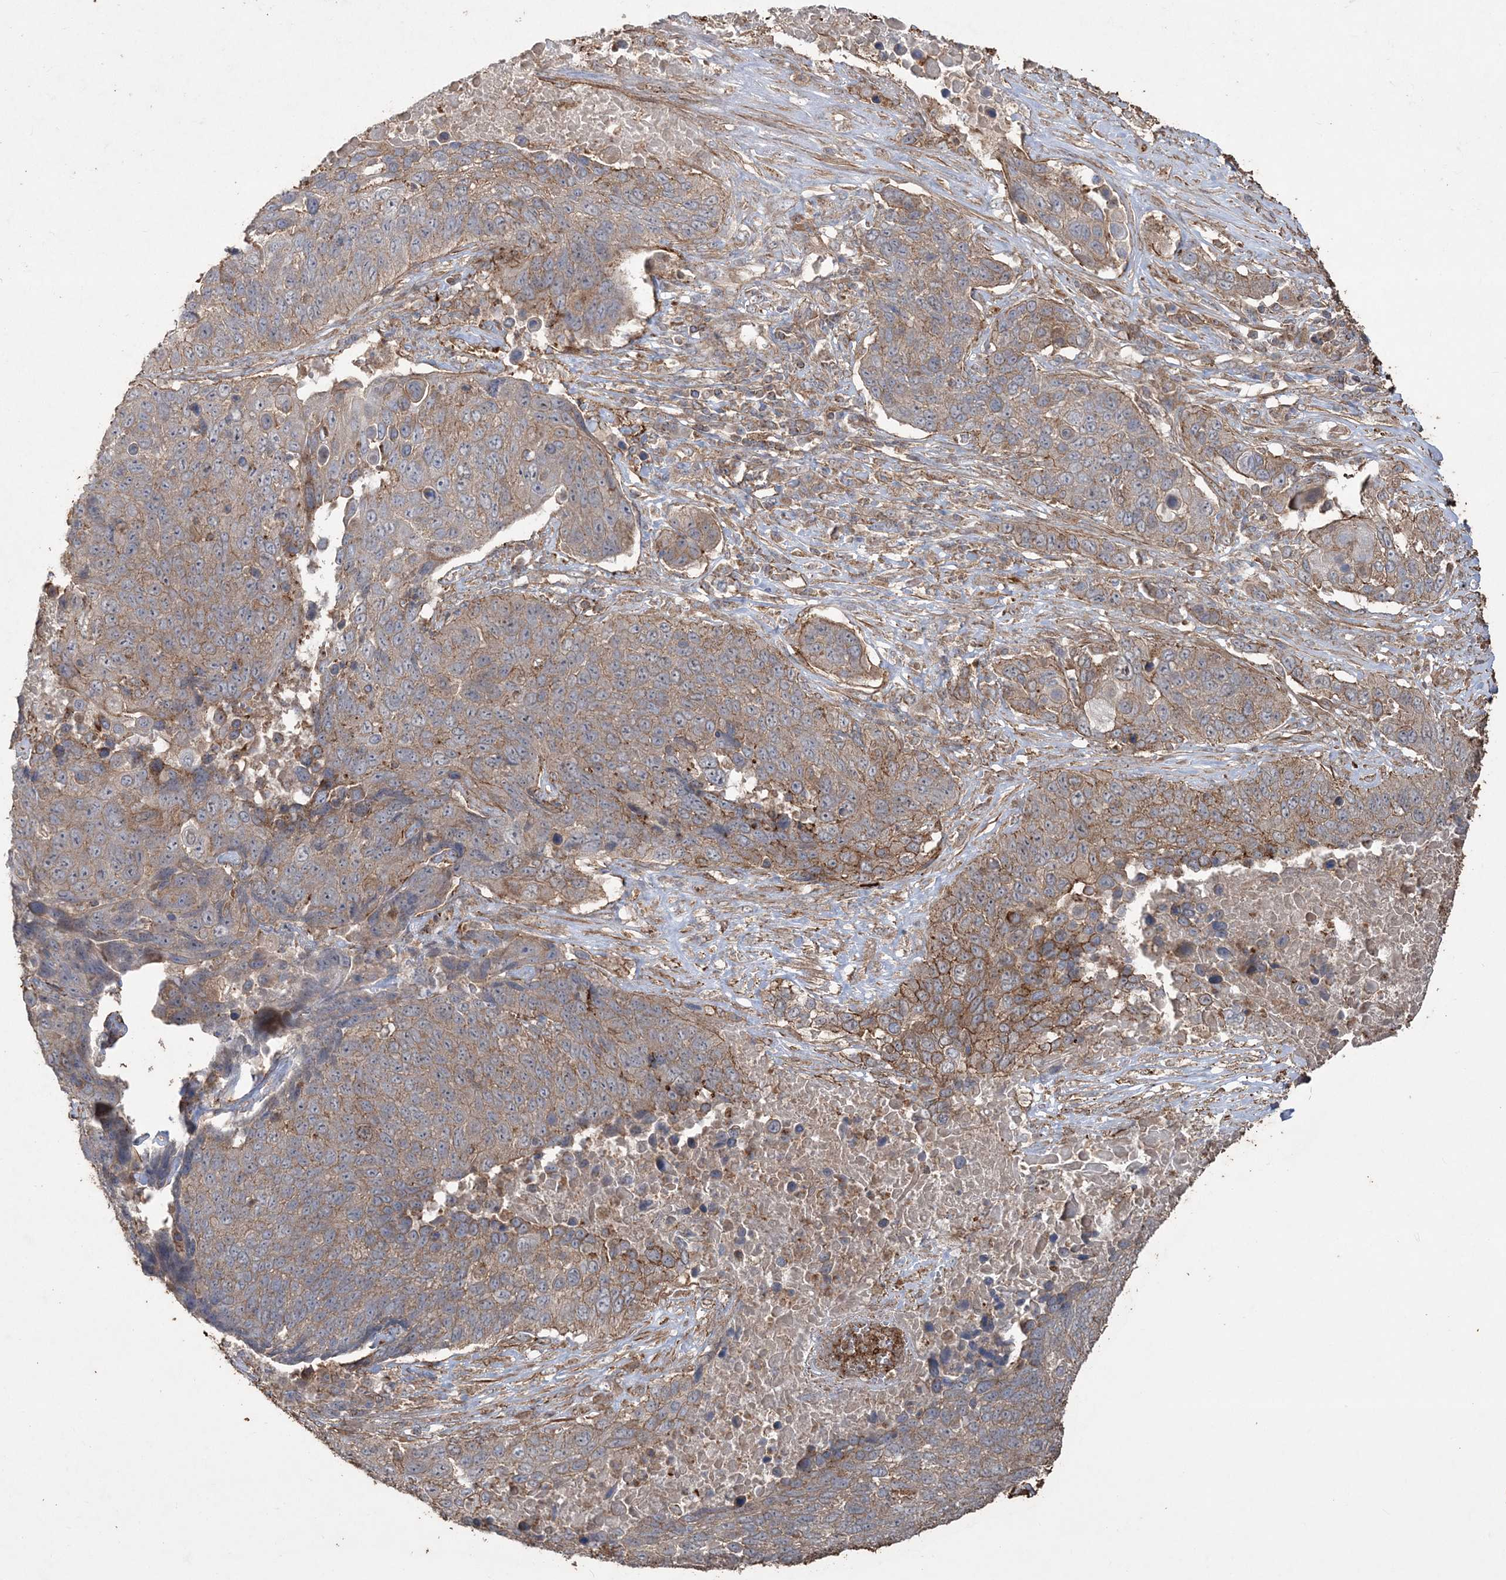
{"staining": {"intensity": "moderate", "quantity": "25%-75%", "location": "cytoplasmic/membranous"}, "tissue": "lung cancer", "cell_type": "Tumor cells", "image_type": "cancer", "snomed": [{"axis": "morphology", "description": "Squamous cell carcinoma, NOS"}, {"axis": "topography", "description": "Lung"}], "caption": "Human squamous cell carcinoma (lung) stained for a protein (brown) shows moderate cytoplasmic/membranous positive staining in about 25%-75% of tumor cells.", "gene": "TTC7A", "patient": {"sex": "male", "age": 66}}